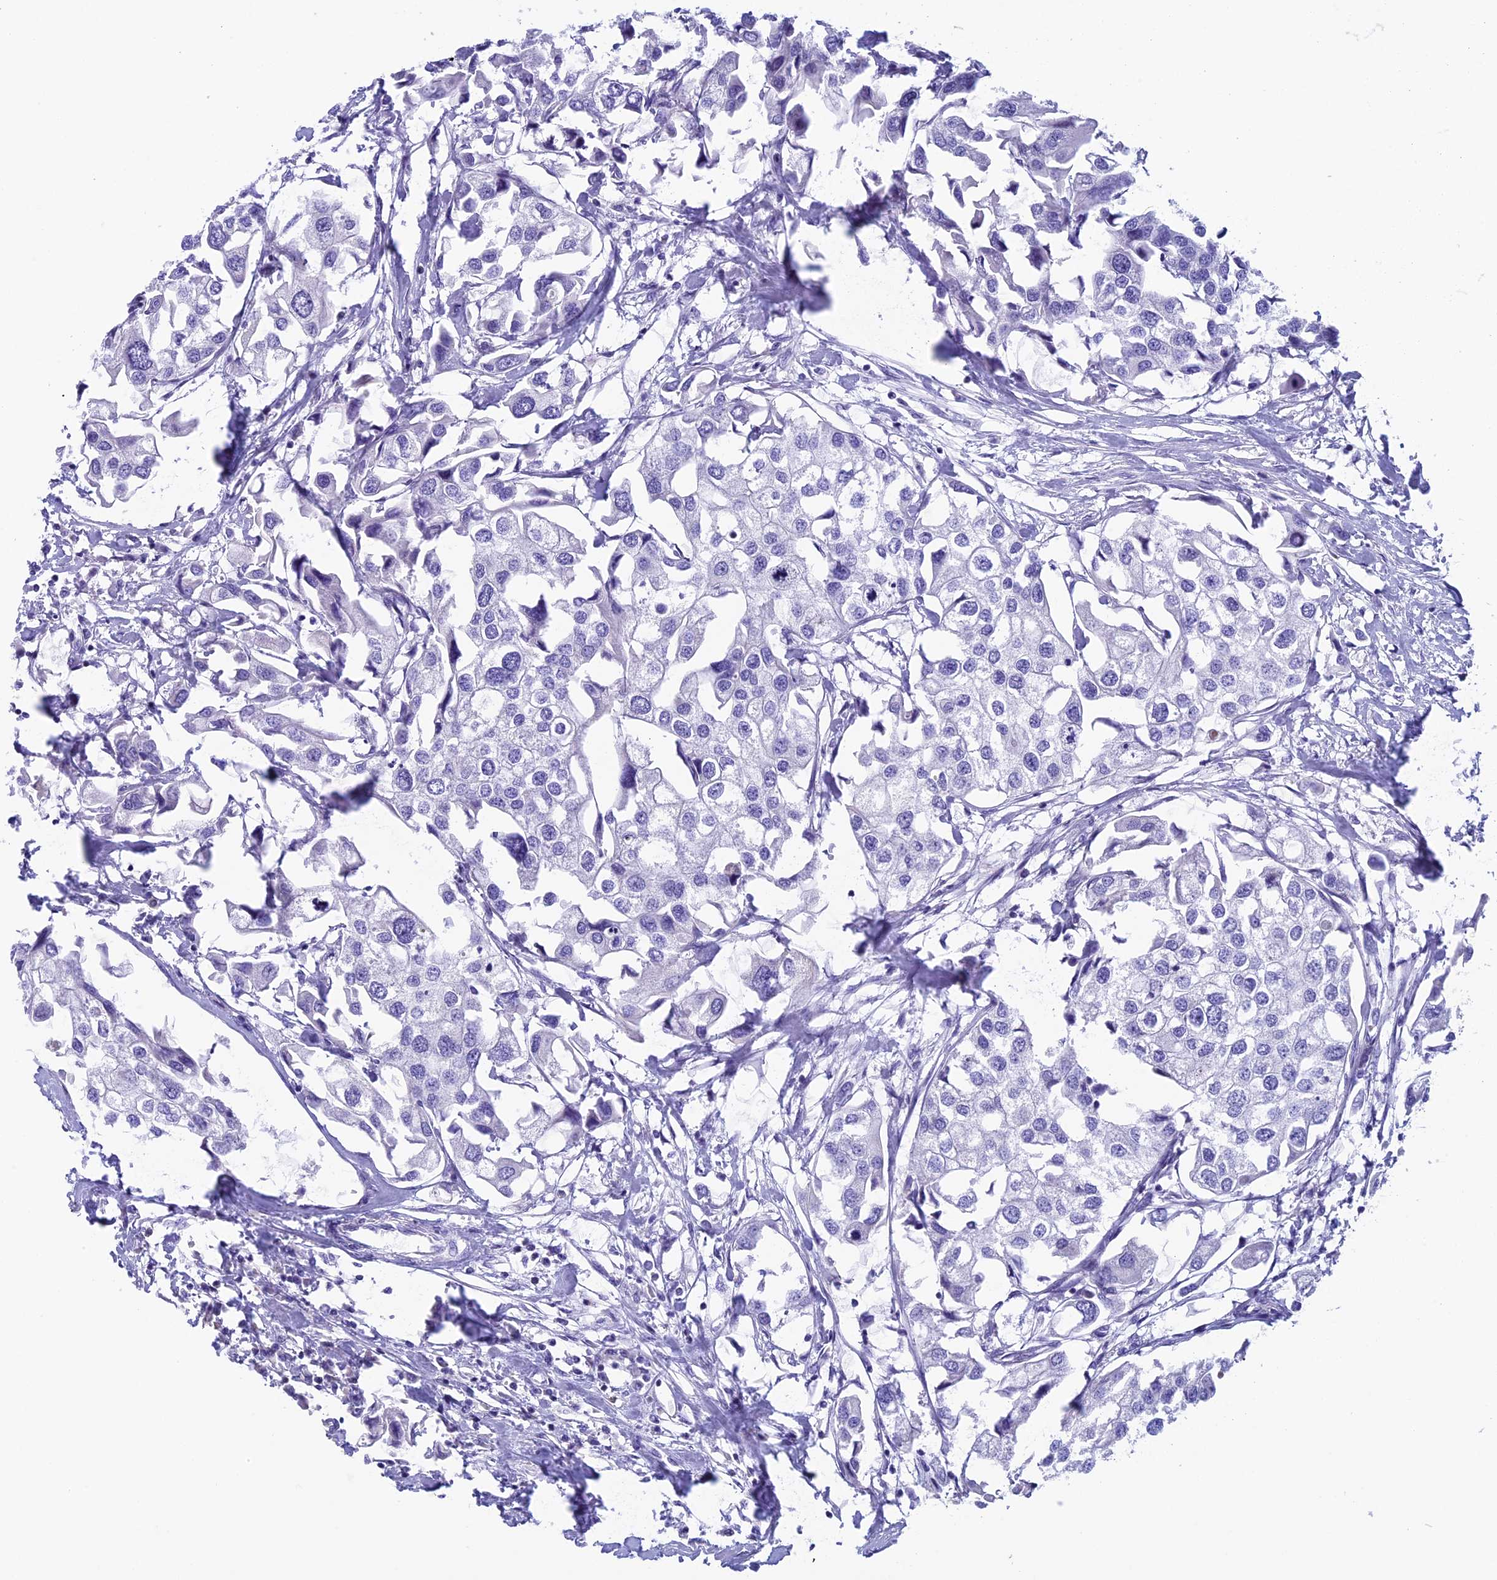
{"staining": {"intensity": "negative", "quantity": "none", "location": "none"}, "tissue": "urothelial cancer", "cell_type": "Tumor cells", "image_type": "cancer", "snomed": [{"axis": "morphology", "description": "Urothelial carcinoma, High grade"}, {"axis": "topography", "description": "Urinary bladder"}], "caption": "High magnification brightfield microscopy of urothelial carcinoma (high-grade) stained with DAB (brown) and counterstained with hematoxylin (blue): tumor cells show no significant expression.", "gene": "ZNF563", "patient": {"sex": "male", "age": 64}}